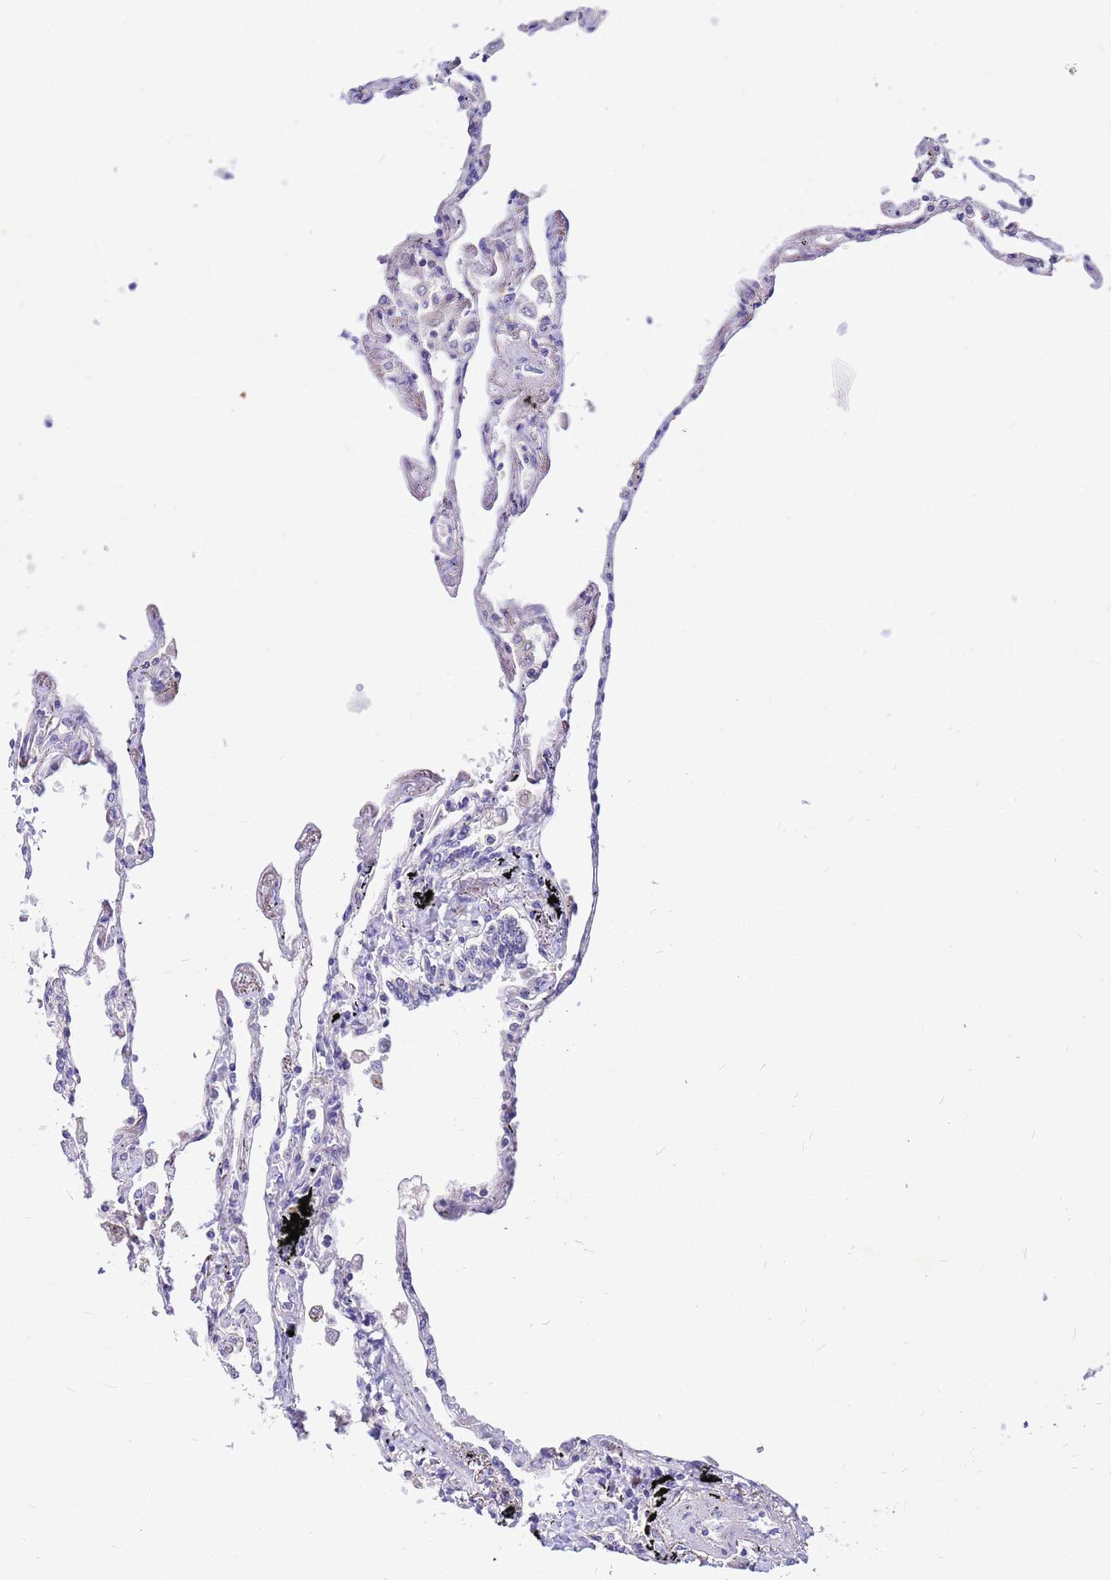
{"staining": {"intensity": "negative", "quantity": "none", "location": "none"}, "tissue": "lung", "cell_type": "Alveolar cells", "image_type": "normal", "snomed": [{"axis": "morphology", "description": "Normal tissue, NOS"}, {"axis": "topography", "description": "Lung"}], "caption": "Alveolar cells are negative for protein expression in unremarkable human lung. (DAB (3,3'-diaminobenzidine) immunohistochemistry (IHC), high magnification).", "gene": "DPRX", "patient": {"sex": "female", "age": 67}}